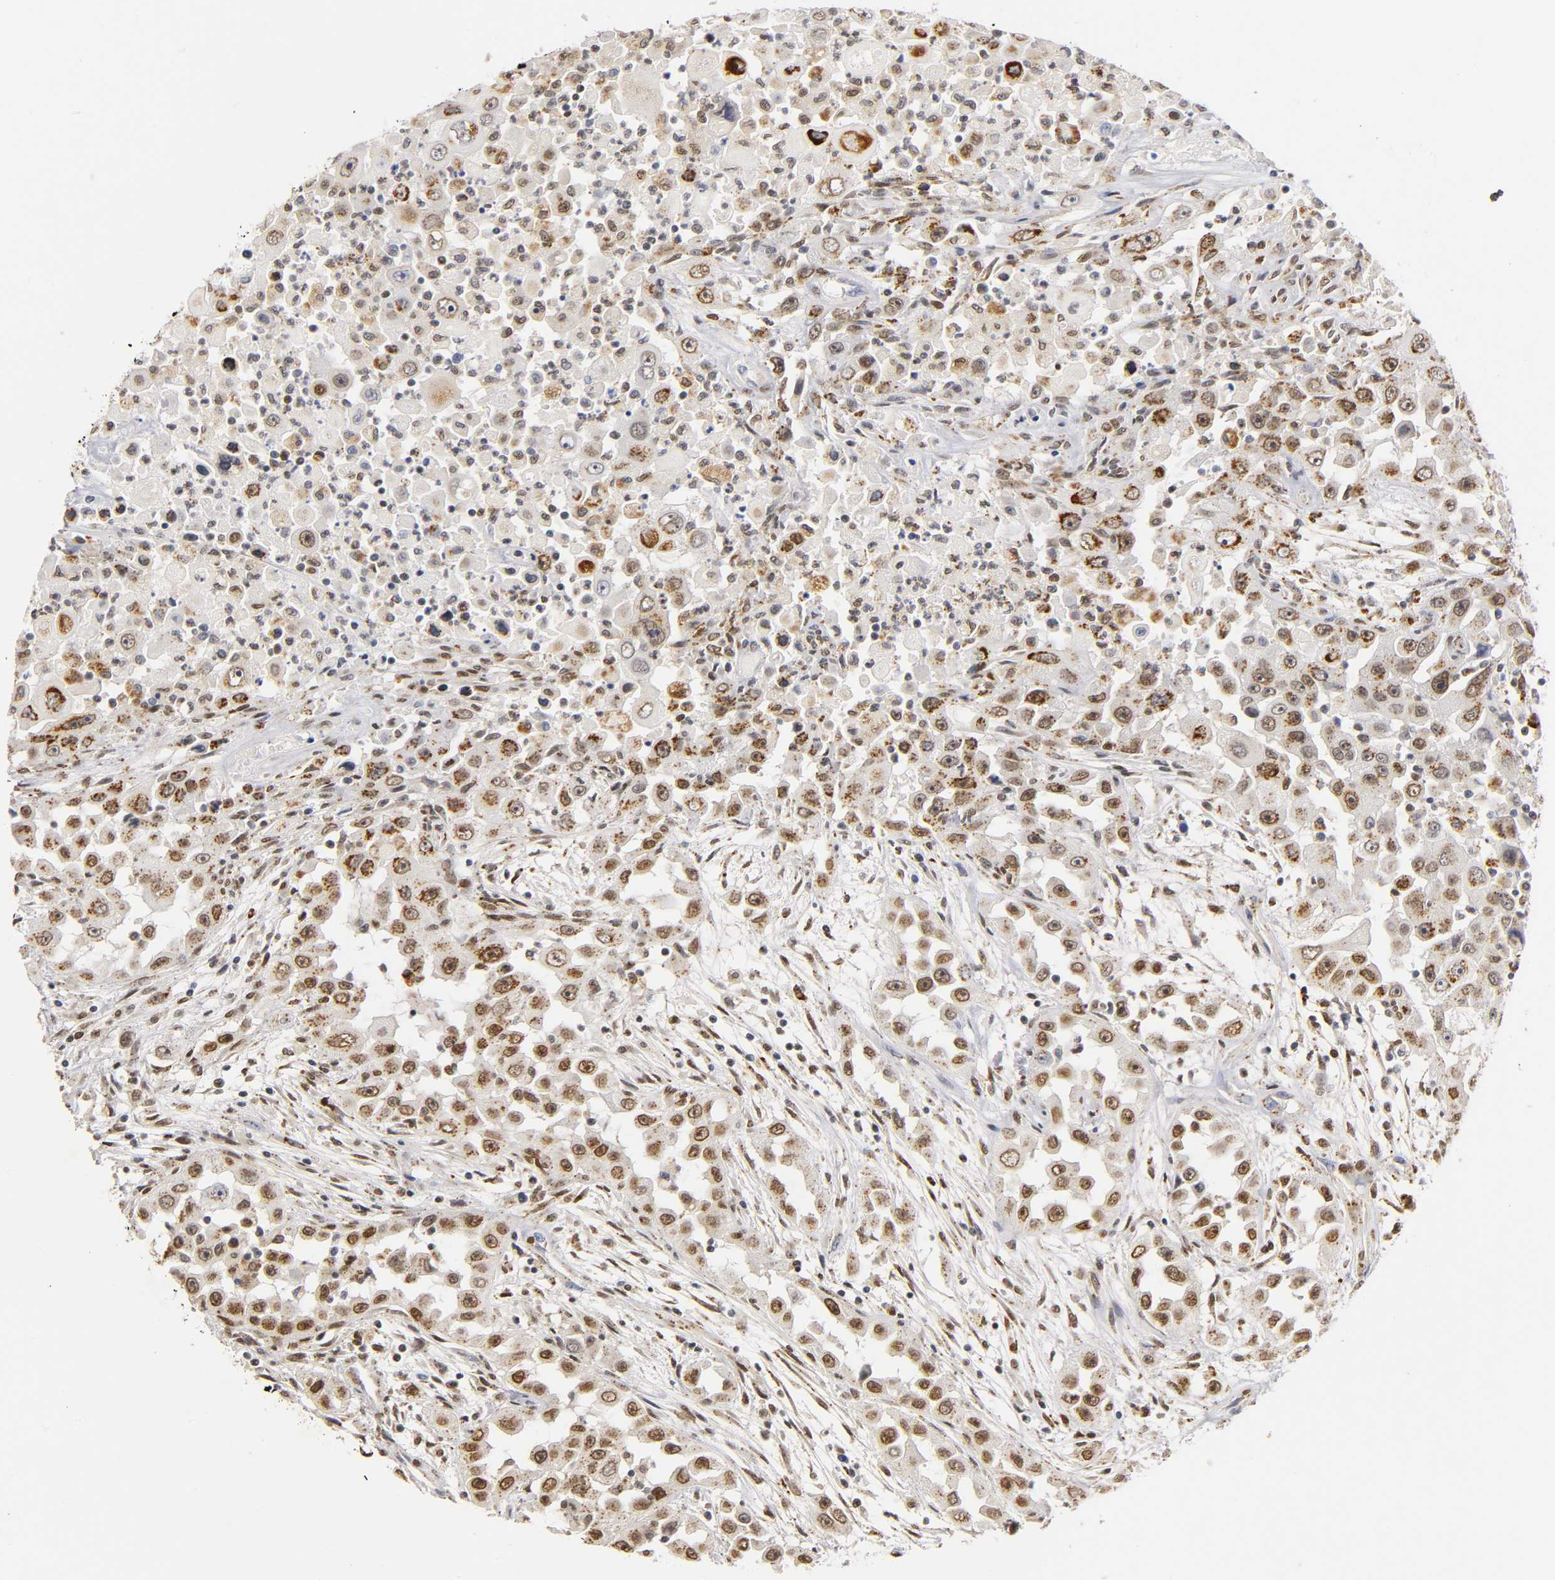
{"staining": {"intensity": "moderate", "quantity": ">75%", "location": "cytoplasmic/membranous,nuclear"}, "tissue": "head and neck cancer", "cell_type": "Tumor cells", "image_type": "cancer", "snomed": [{"axis": "morphology", "description": "Carcinoma, NOS"}, {"axis": "topography", "description": "Head-Neck"}], "caption": "Immunohistochemistry (DAB) staining of human head and neck cancer reveals moderate cytoplasmic/membranous and nuclear protein positivity in about >75% of tumor cells. (Brightfield microscopy of DAB IHC at high magnification).", "gene": "RUNX1", "patient": {"sex": "male", "age": 87}}